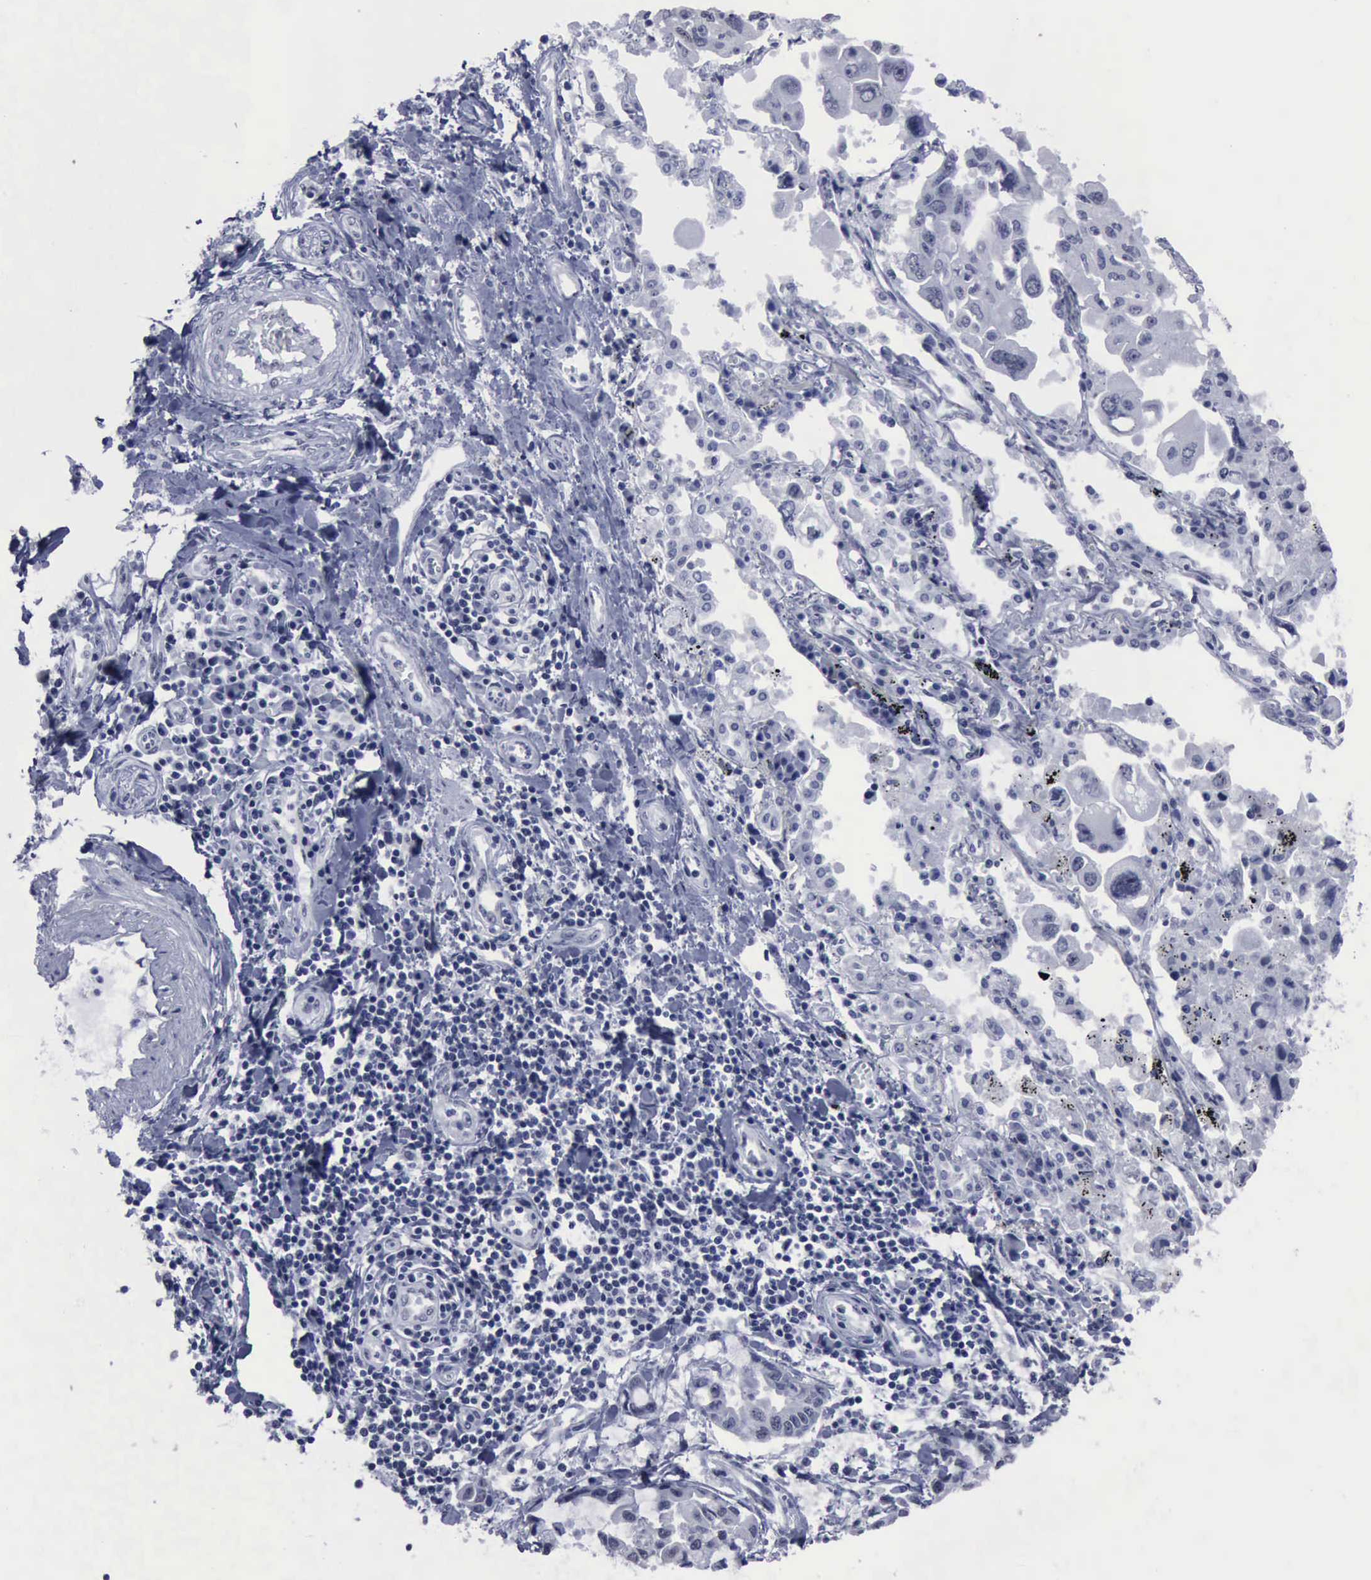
{"staining": {"intensity": "negative", "quantity": "none", "location": "none"}, "tissue": "lung cancer", "cell_type": "Tumor cells", "image_type": "cancer", "snomed": [{"axis": "morphology", "description": "Adenocarcinoma, NOS"}, {"axis": "topography", "description": "Lung"}], "caption": "This micrograph is of lung cancer stained with immunohistochemistry to label a protein in brown with the nuclei are counter-stained blue. There is no positivity in tumor cells.", "gene": "BRD1", "patient": {"sex": "male", "age": 64}}